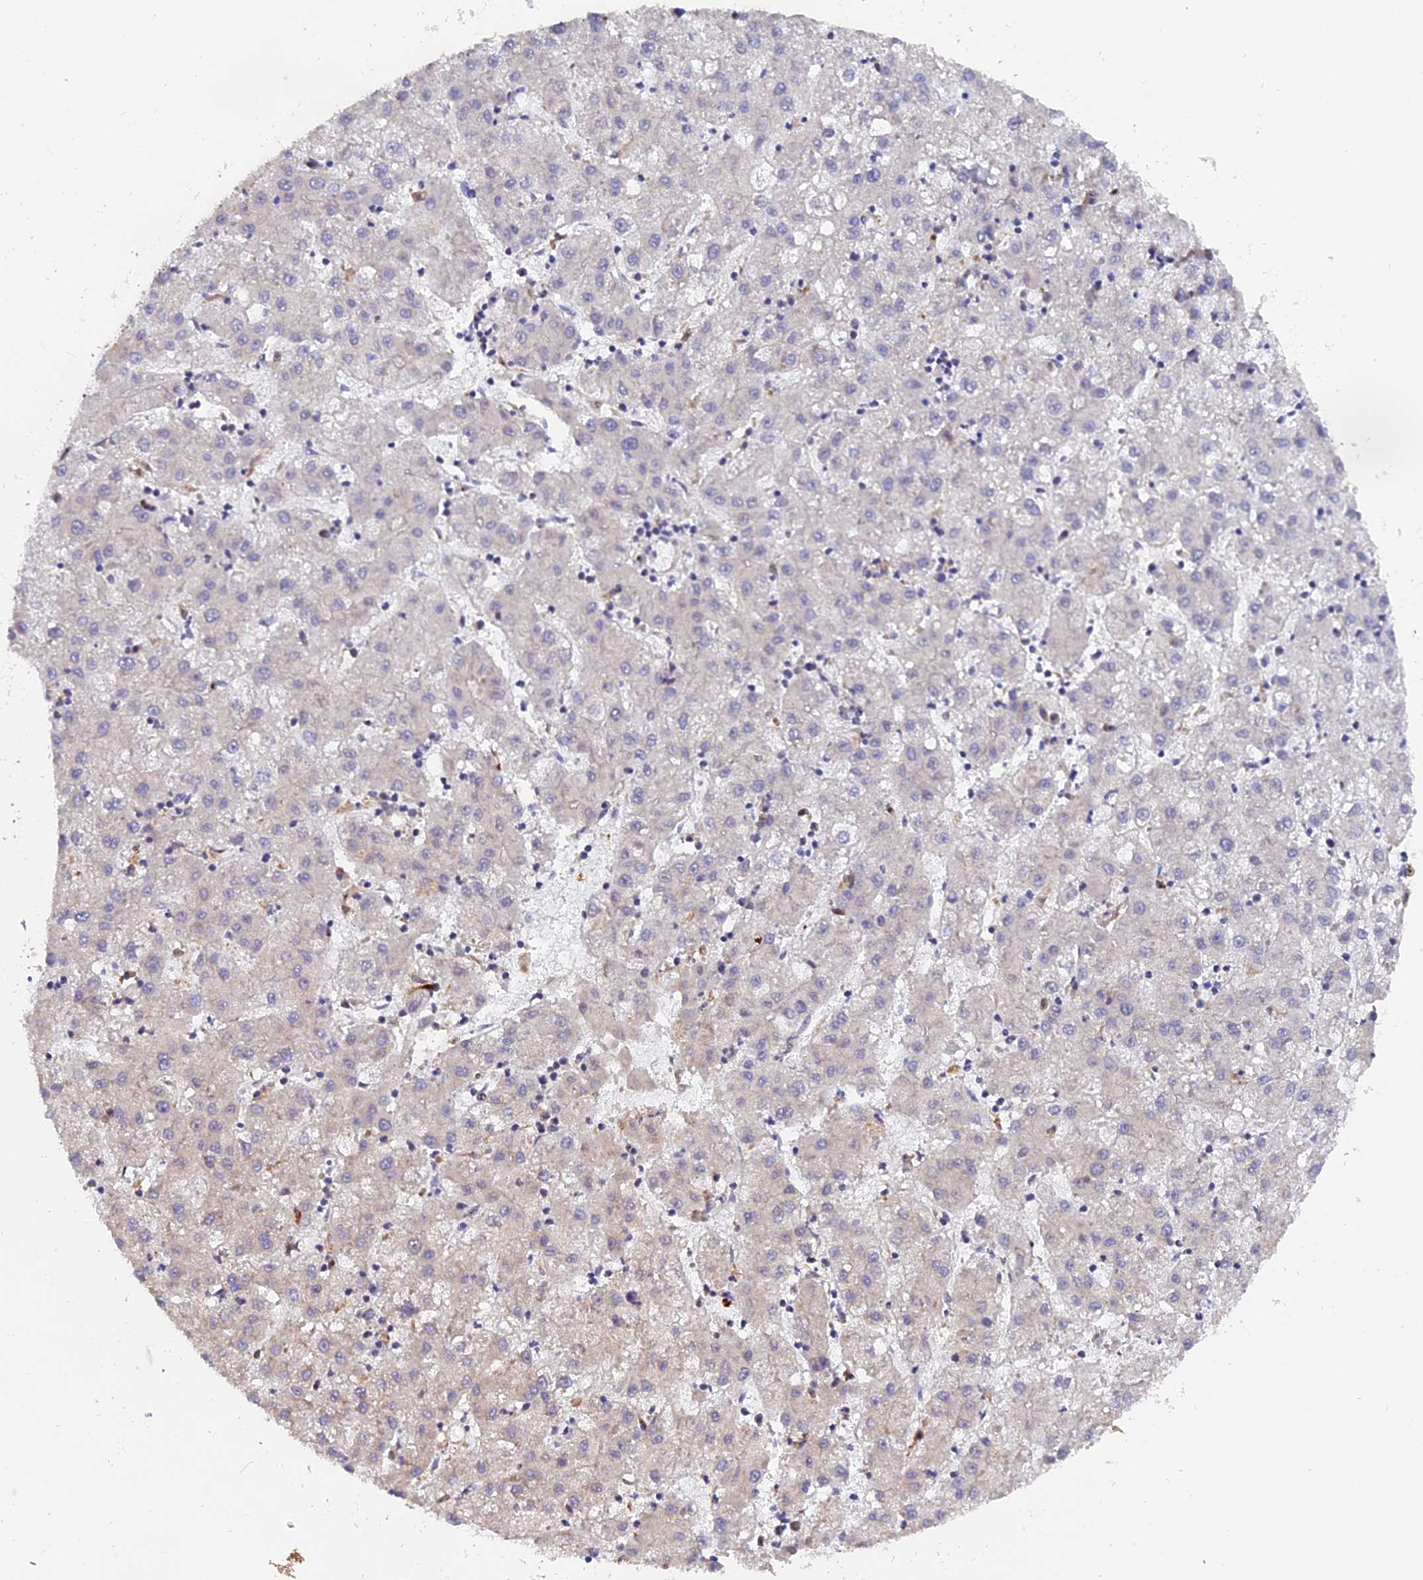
{"staining": {"intensity": "negative", "quantity": "none", "location": "none"}, "tissue": "liver cancer", "cell_type": "Tumor cells", "image_type": "cancer", "snomed": [{"axis": "morphology", "description": "Carcinoma, Hepatocellular, NOS"}, {"axis": "topography", "description": "Liver"}], "caption": "This is an IHC histopathology image of hepatocellular carcinoma (liver). There is no expression in tumor cells.", "gene": "FAM118B", "patient": {"sex": "male", "age": 72}}